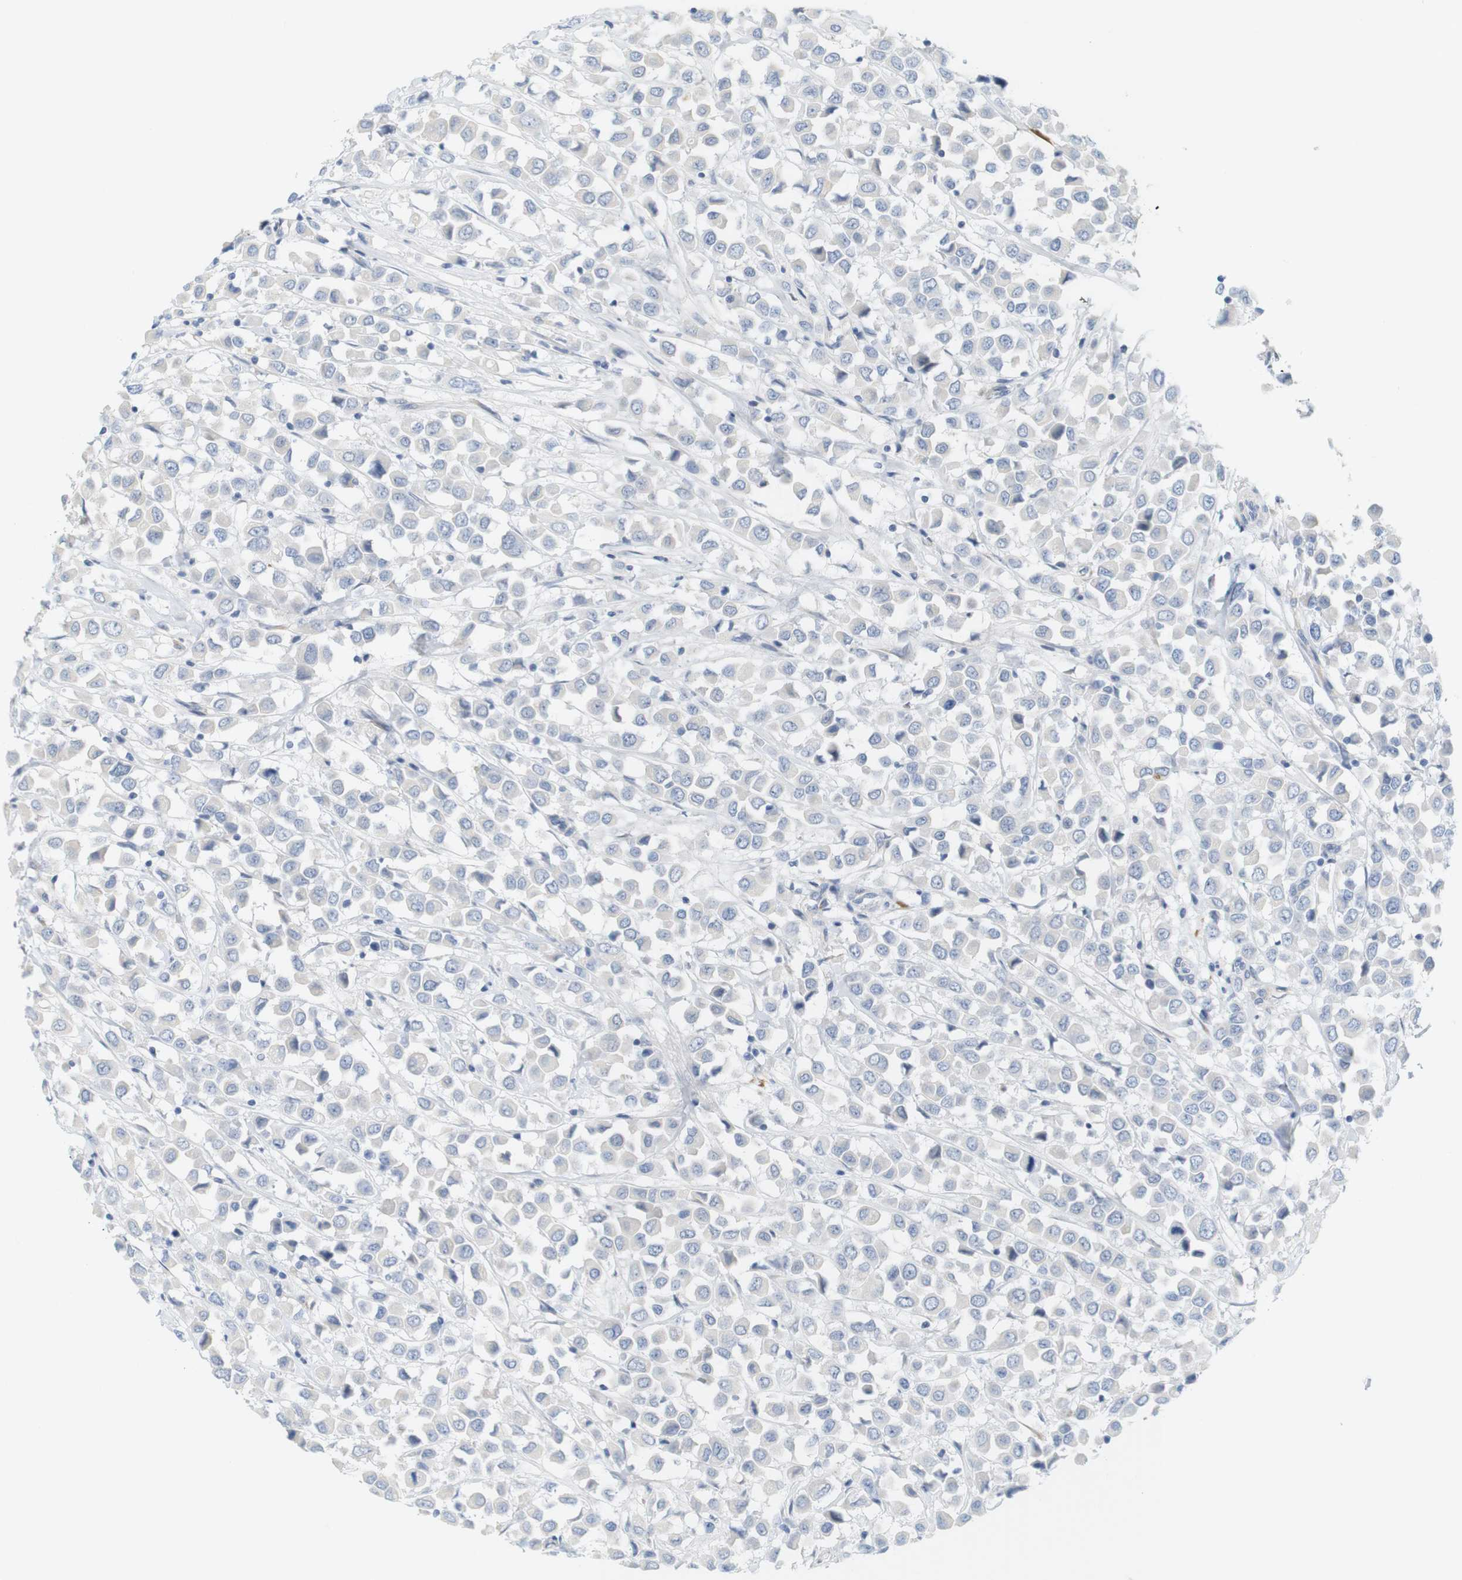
{"staining": {"intensity": "negative", "quantity": "none", "location": "none"}, "tissue": "breast cancer", "cell_type": "Tumor cells", "image_type": "cancer", "snomed": [{"axis": "morphology", "description": "Duct carcinoma"}, {"axis": "topography", "description": "Breast"}], "caption": "An IHC photomicrograph of breast intraductal carcinoma is shown. There is no staining in tumor cells of breast intraductal carcinoma.", "gene": "RGS9", "patient": {"sex": "female", "age": 61}}